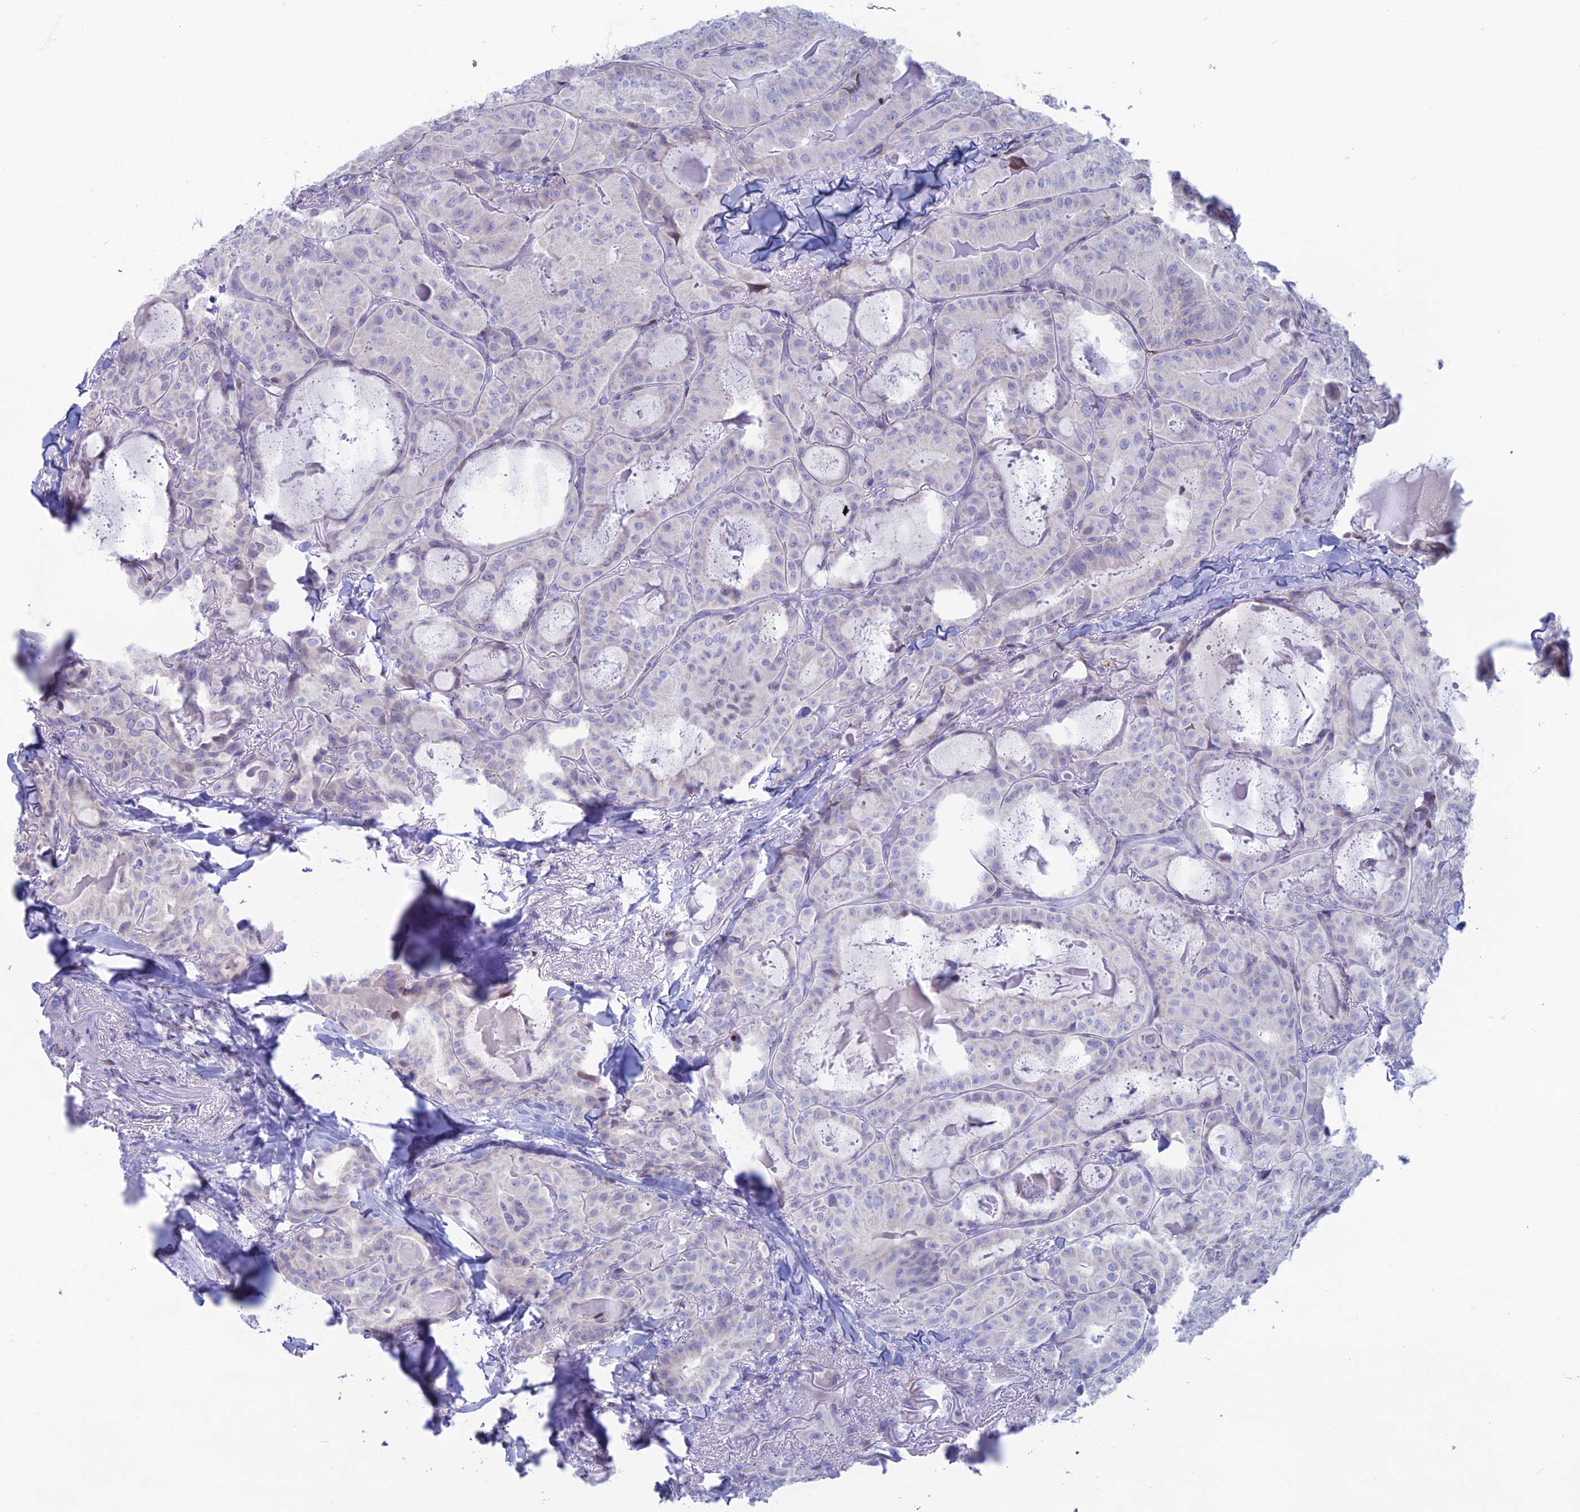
{"staining": {"intensity": "negative", "quantity": "none", "location": "none"}, "tissue": "thyroid cancer", "cell_type": "Tumor cells", "image_type": "cancer", "snomed": [{"axis": "morphology", "description": "Papillary adenocarcinoma, NOS"}, {"axis": "topography", "description": "Thyroid gland"}], "caption": "High magnification brightfield microscopy of thyroid papillary adenocarcinoma stained with DAB (3,3'-diaminobenzidine) (brown) and counterstained with hematoxylin (blue): tumor cells show no significant positivity.", "gene": "CERS6", "patient": {"sex": "female", "age": 68}}